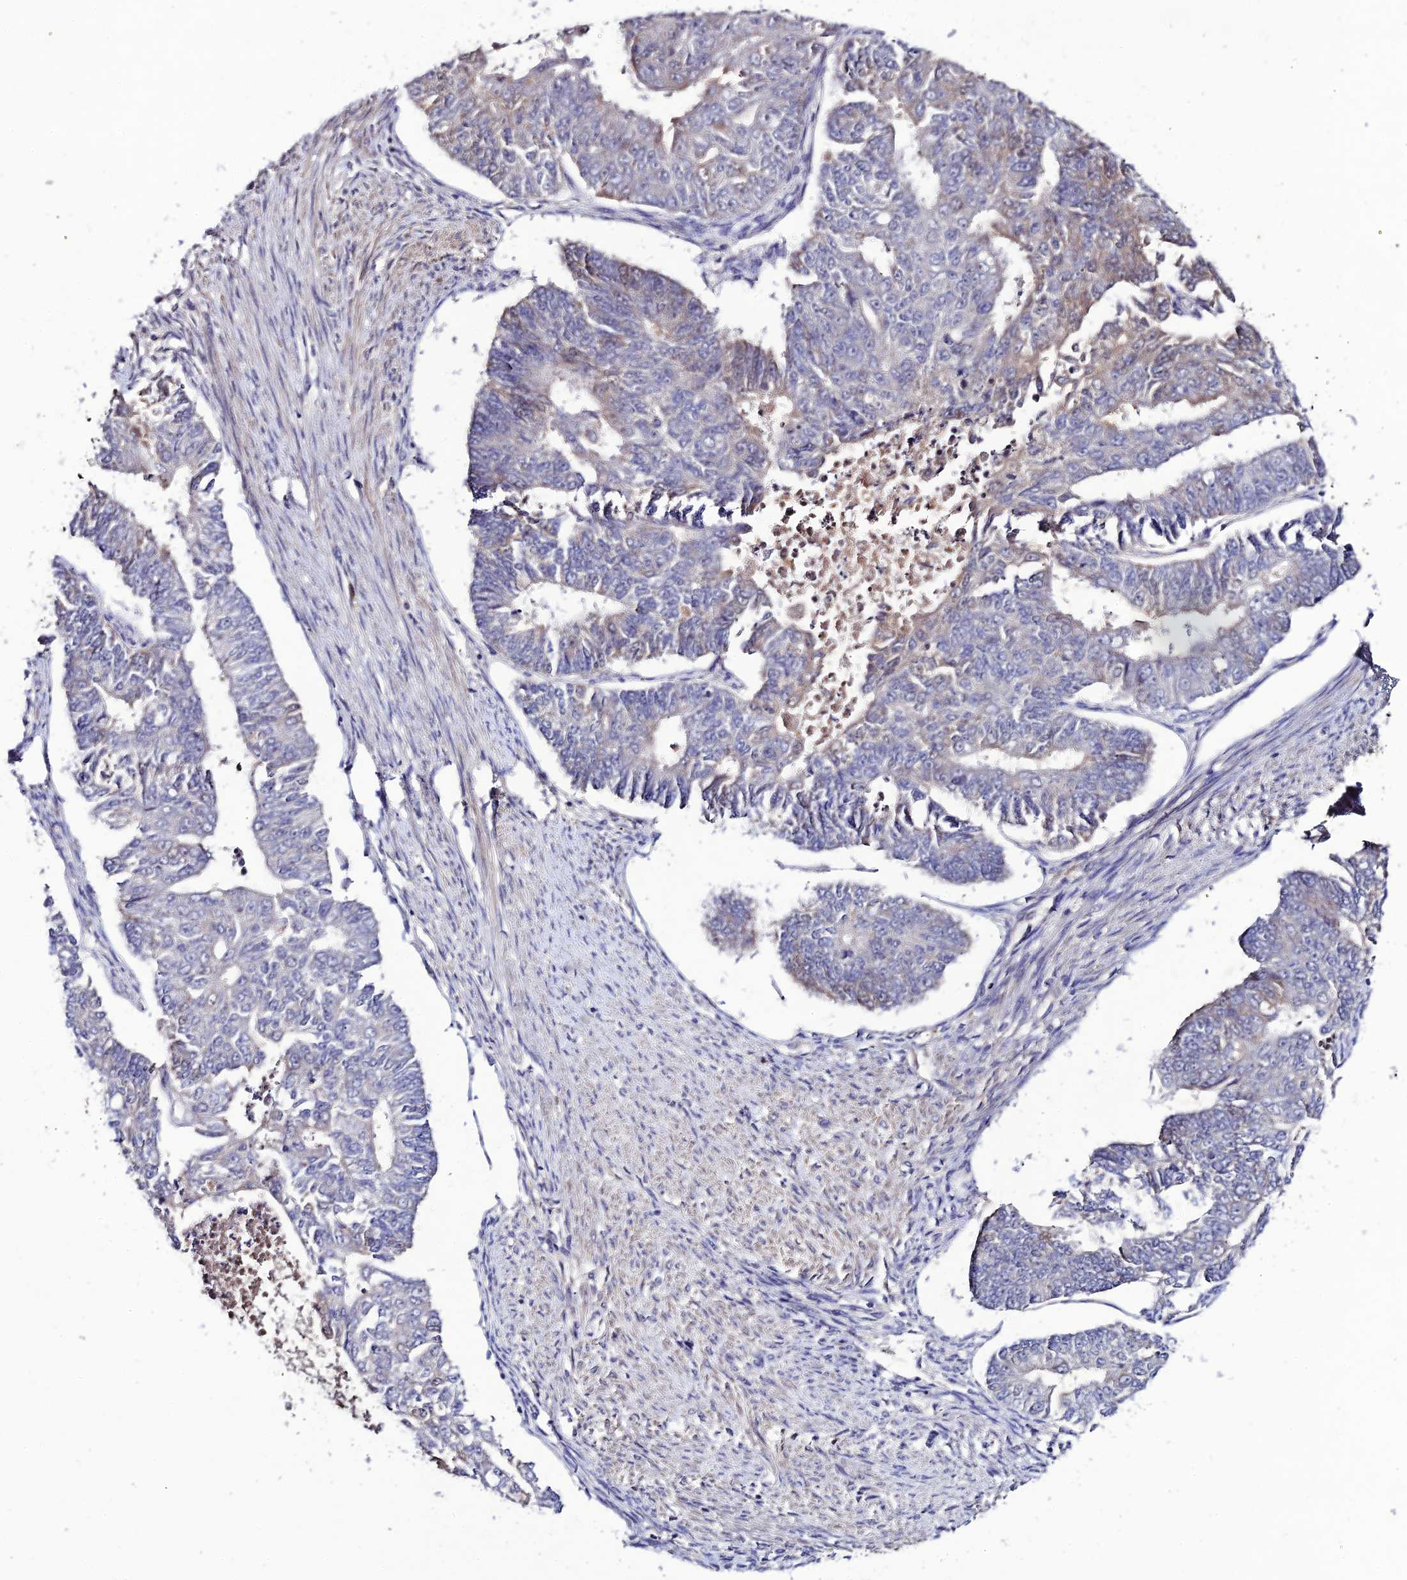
{"staining": {"intensity": "negative", "quantity": "none", "location": "none"}, "tissue": "endometrial cancer", "cell_type": "Tumor cells", "image_type": "cancer", "snomed": [{"axis": "morphology", "description": "Adenocarcinoma, NOS"}, {"axis": "topography", "description": "Endometrium"}], "caption": "IHC photomicrograph of neoplastic tissue: human endometrial adenocarcinoma stained with DAB exhibits no significant protein staining in tumor cells.", "gene": "CHST5", "patient": {"sex": "female", "age": 32}}